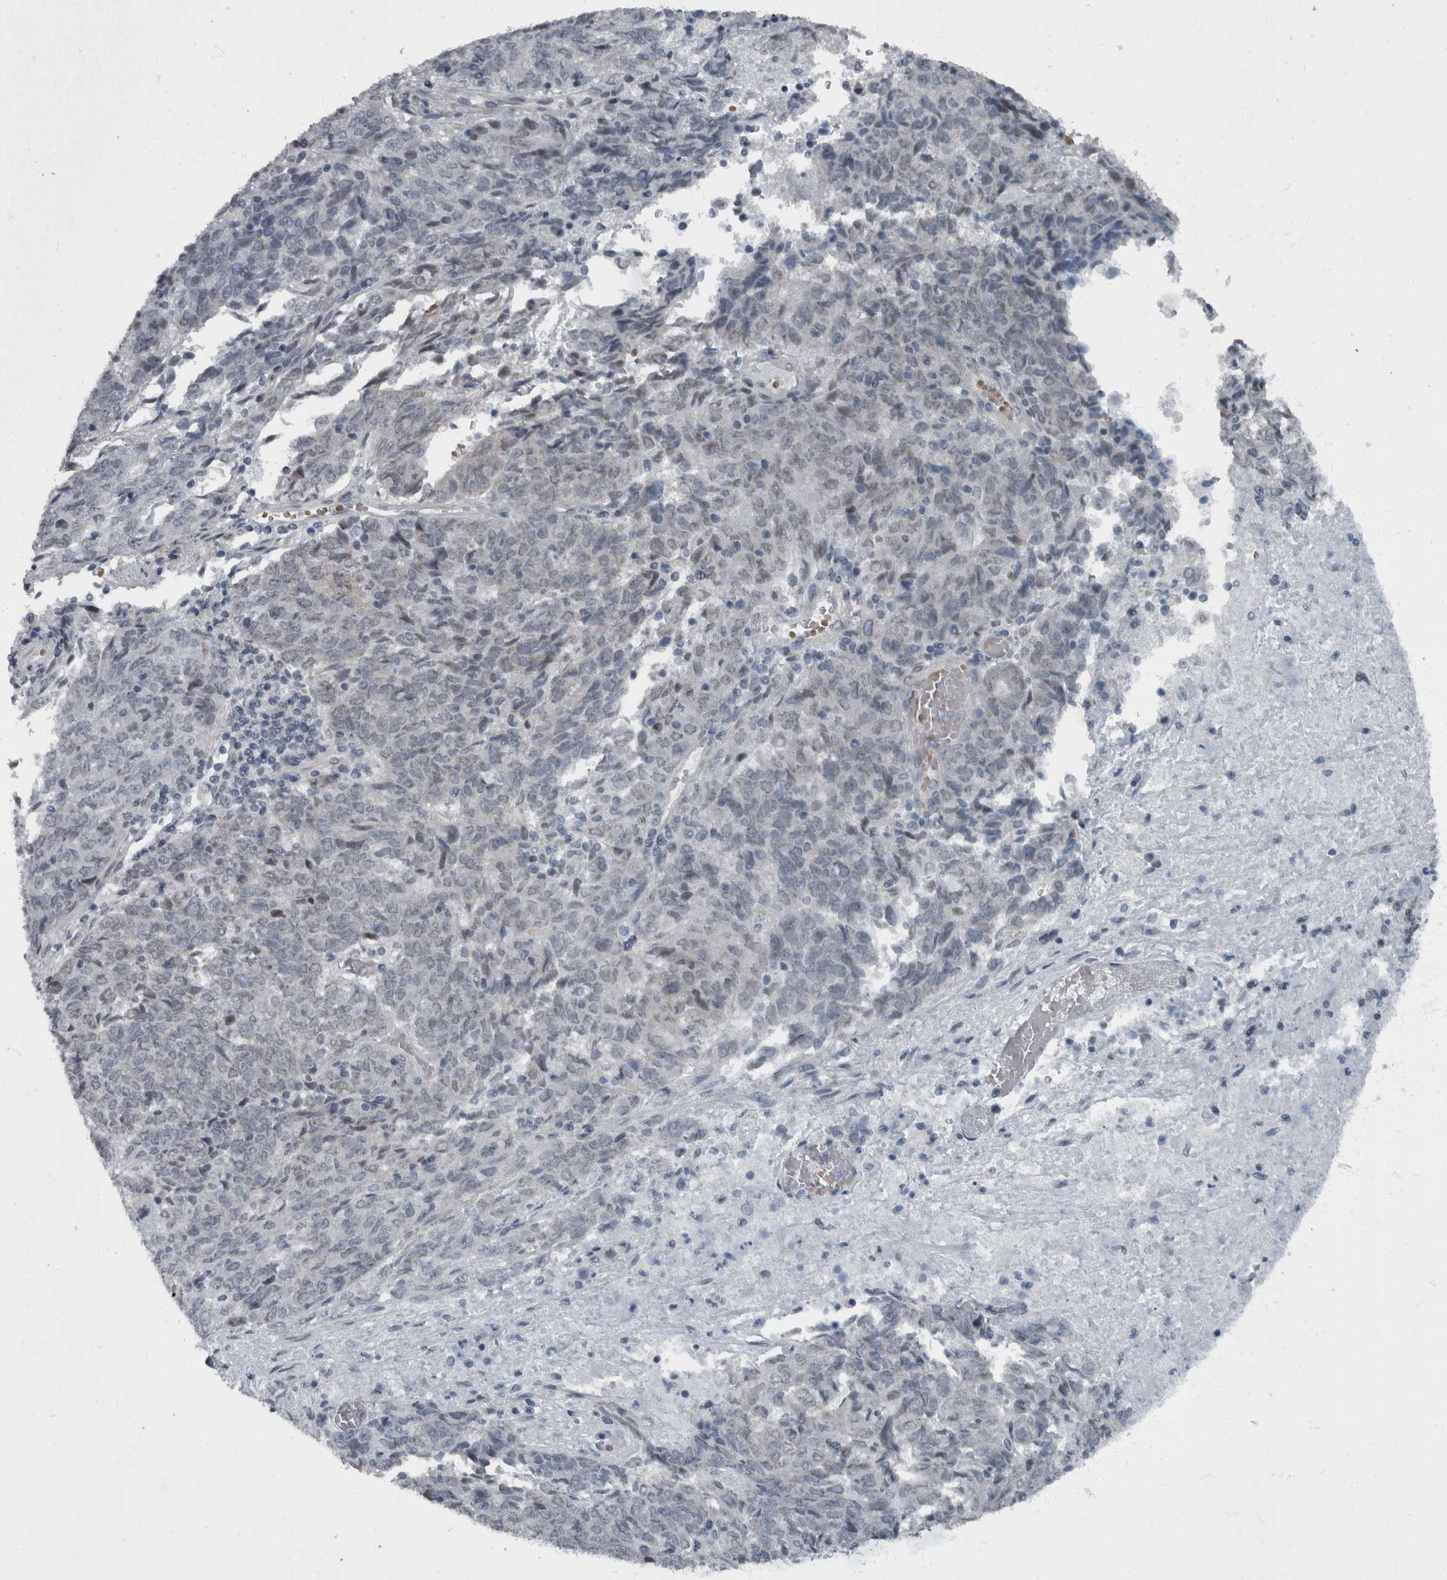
{"staining": {"intensity": "negative", "quantity": "none", "location": "none"}, "tissue": "endometrial cancer", "cell_type": "Tumor cells", "image_type": "cancer", "snomed": [{"axis": "morphology", "description": "Adenocarcinoma, NOS"}, {"axis": "topography", "description": "Endometrium"}], "caption": "Endometrial cancer (adenocarcinoma) stained for a protein using immunohistochemistry (IHC) demonstrates no expression tumor cells.", "gene": "WDR33", "patient": {"sex": "female", "age": 80}}